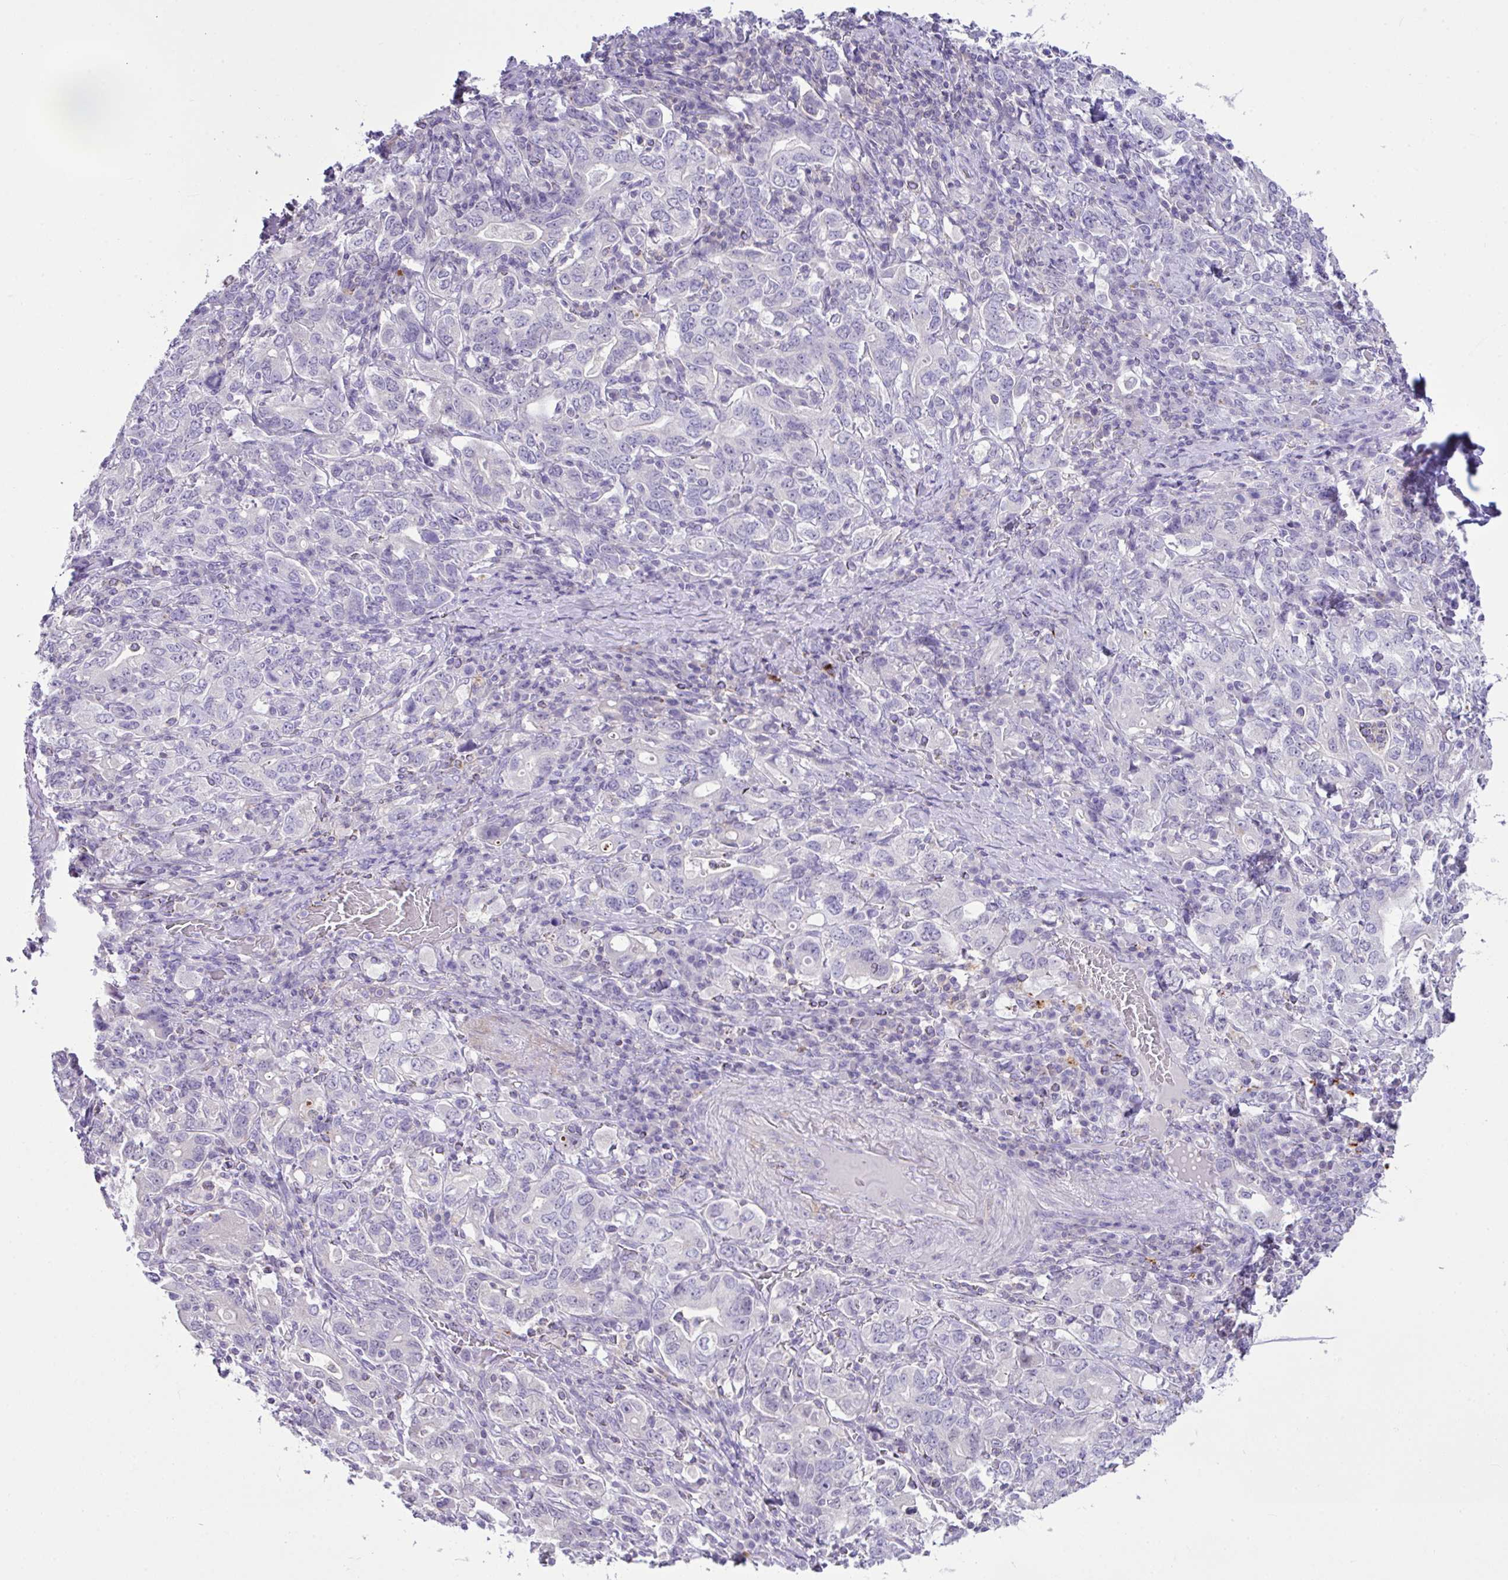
{"staining": {"intensity": "negative", "quantity": "none", "location": "none"}, "tissue": "stomach cancer", "cell_type": "Tumor cells", "image_type": "cancer", "snomed": [{"axis": "morphology", "description": "Adenocarcinoma, NOS"}, {"axis": "topography", "description": "Stomach, upper"}, {"axis": "topography", "description": "Stomach"}], "caption": "Histopathology image shows no significant protein staining in tumor cells of stomach cancer.", "gene": "D2HGDH", "patient": {"sex": "male", "age": 62}}